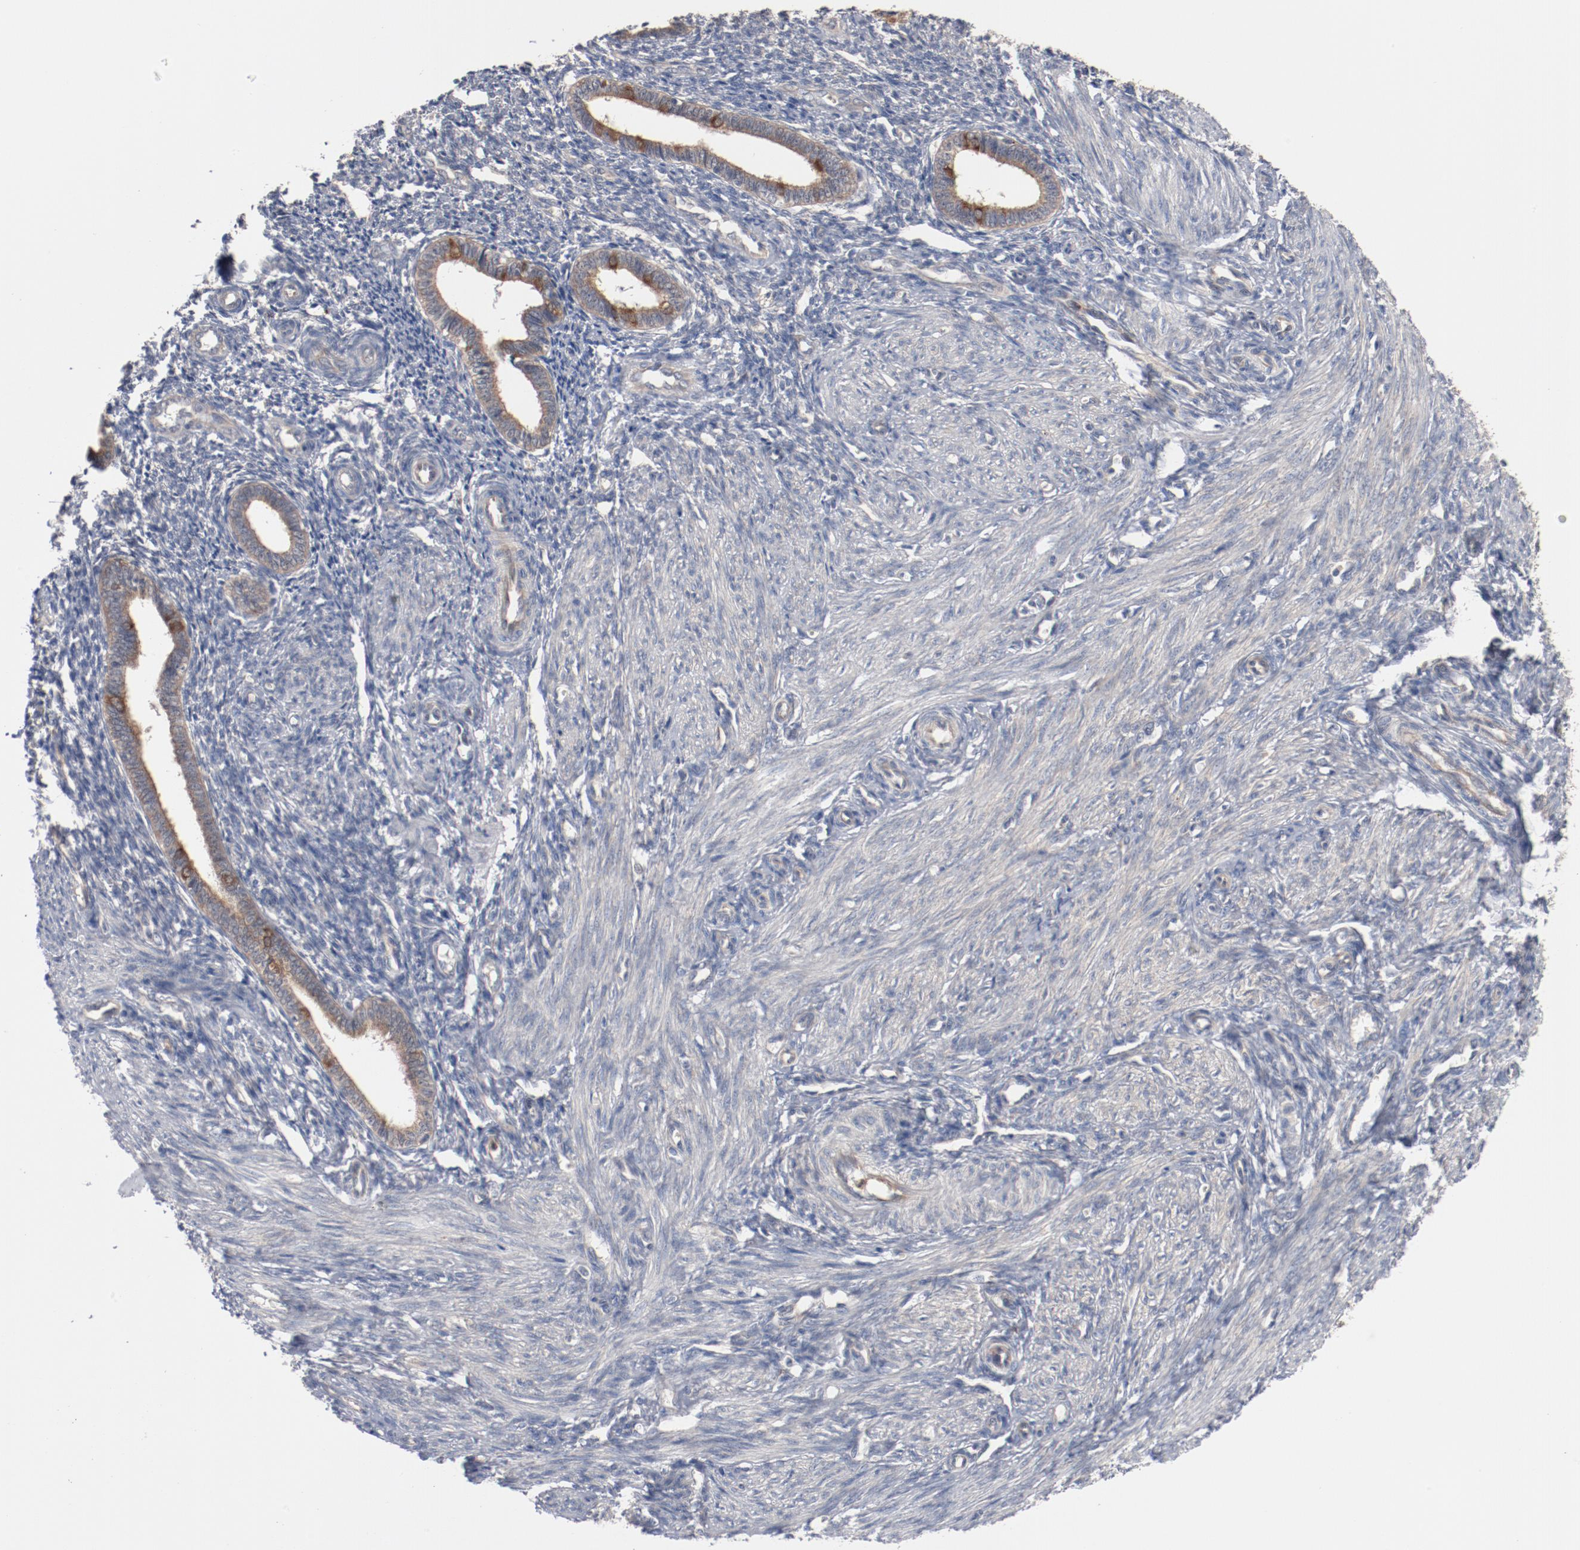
{"staining": {"intensity": "weak", "quantity": "25%-75%", "location": "cytoplasmic/membranous"}, "tissue": "endometrium", "cell_type": "Cells in endometrial stroma", "image_type": "normal", "snomed": [{"axis": "morphology", "description": "Normal tissue, NOS"}, {"axis": "topography", "description": "Endometrium"}], "caption": "A brown stain highlights weak cytoplasmic/membranous staining of a protein in cells in endometrial stroma of normal endometrium. The staining was performed using DAB to visualize the protein expression in brown, while the nuclei were stained in blue with hematoxylin (Magnification: 20x).", "gene": "RNASE11", "patient": {"sex": "female", "age": 27}}